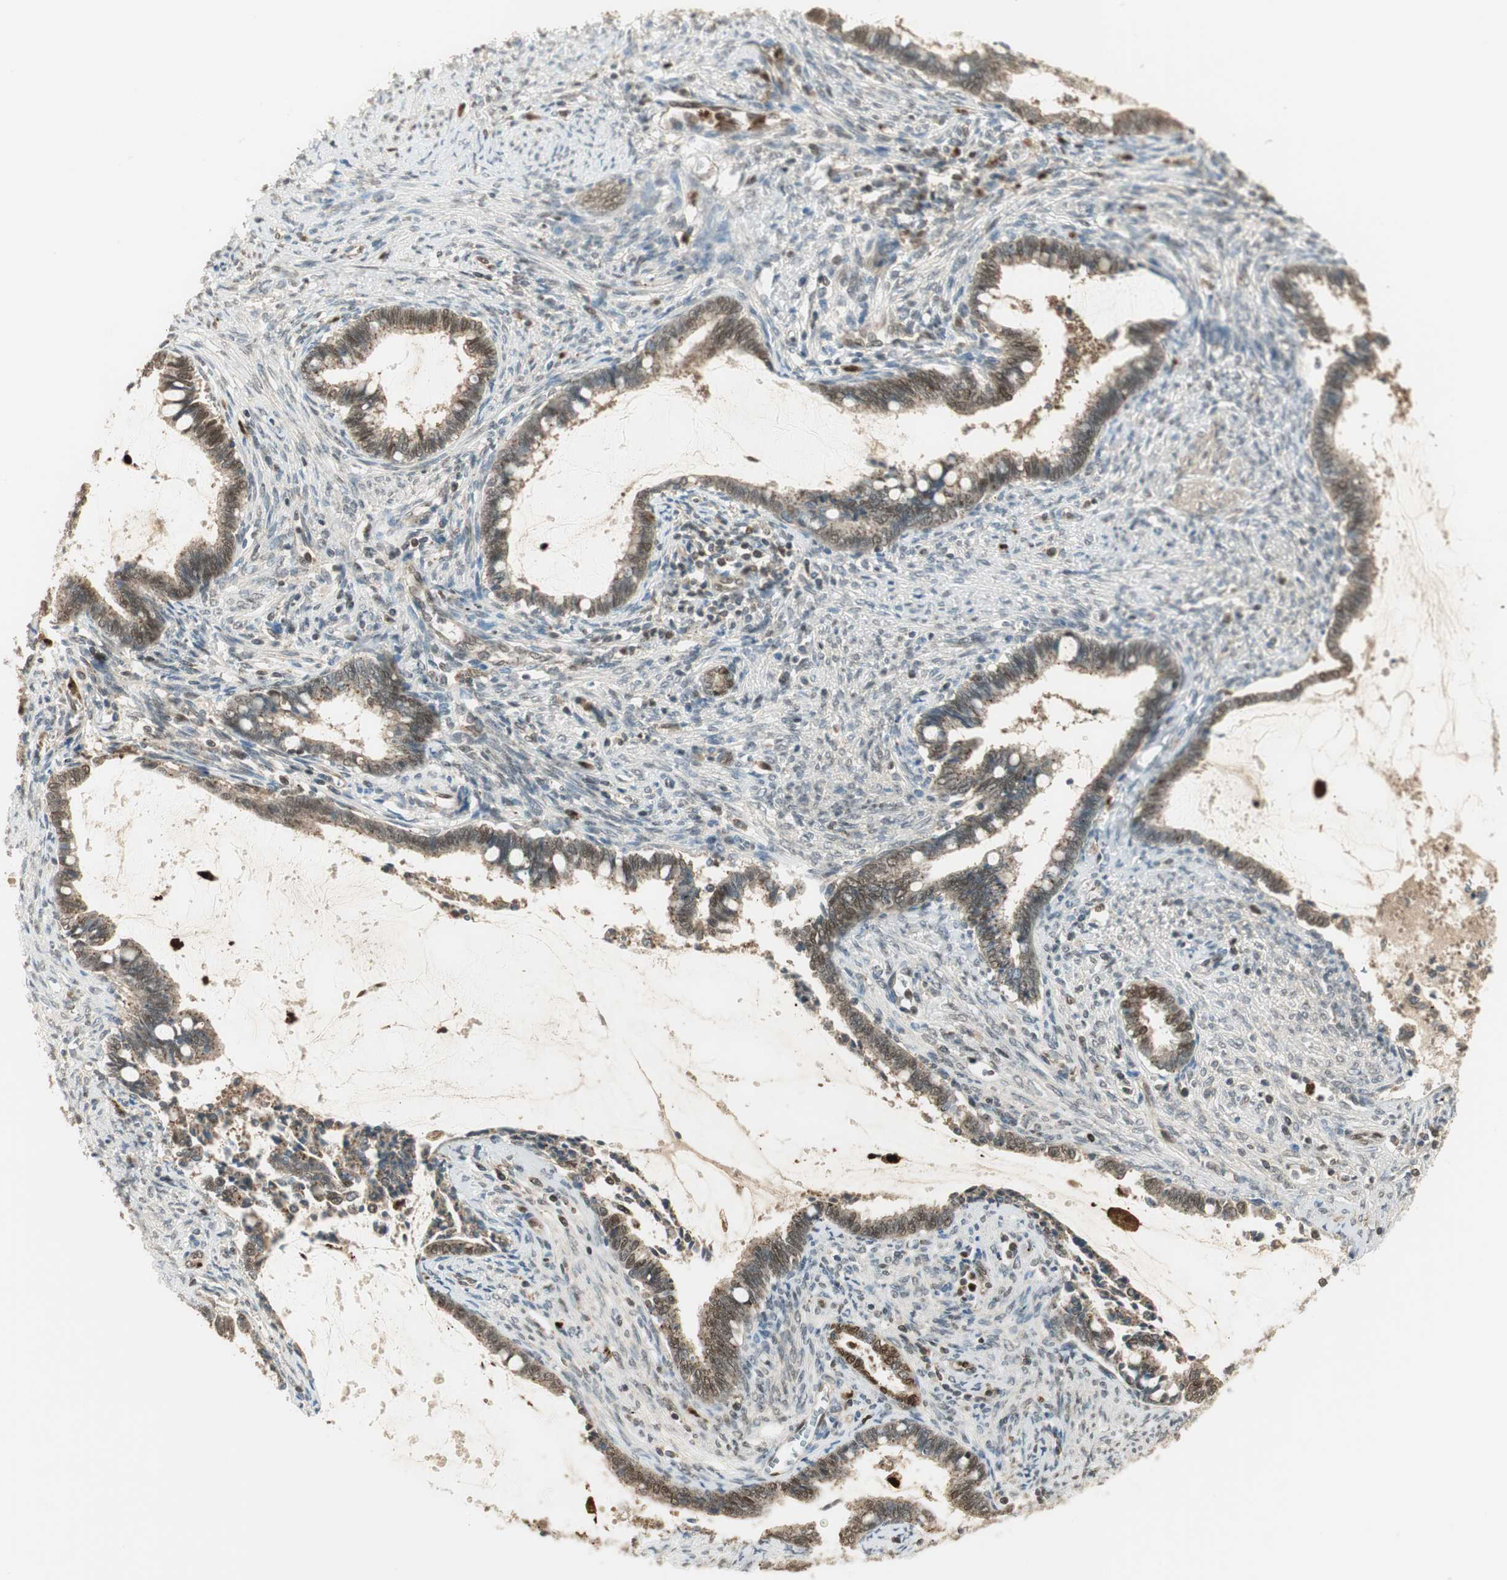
{"staining": {"intensity": "moderate", "quantity": ">75%", "location": "cytoplasmic/membranous"}, "tissue": "cervical cancer", "cell_type": "Tumor cells", "image_type": "cancer", "snomed": [{"axis": "morphology", "description": "Adenocarcinoma, NOS"}, {"axis": "topography", "description": "Cervix"}], "caption": "Adenocarcinoma (cervical) stained with a brown dye exhibits moderate cytoplasmic/membranous positive expression in approximately >75% of tumor cells.", "gene": "LTA4H", "patient": {"sex": "female", "age": 44}}